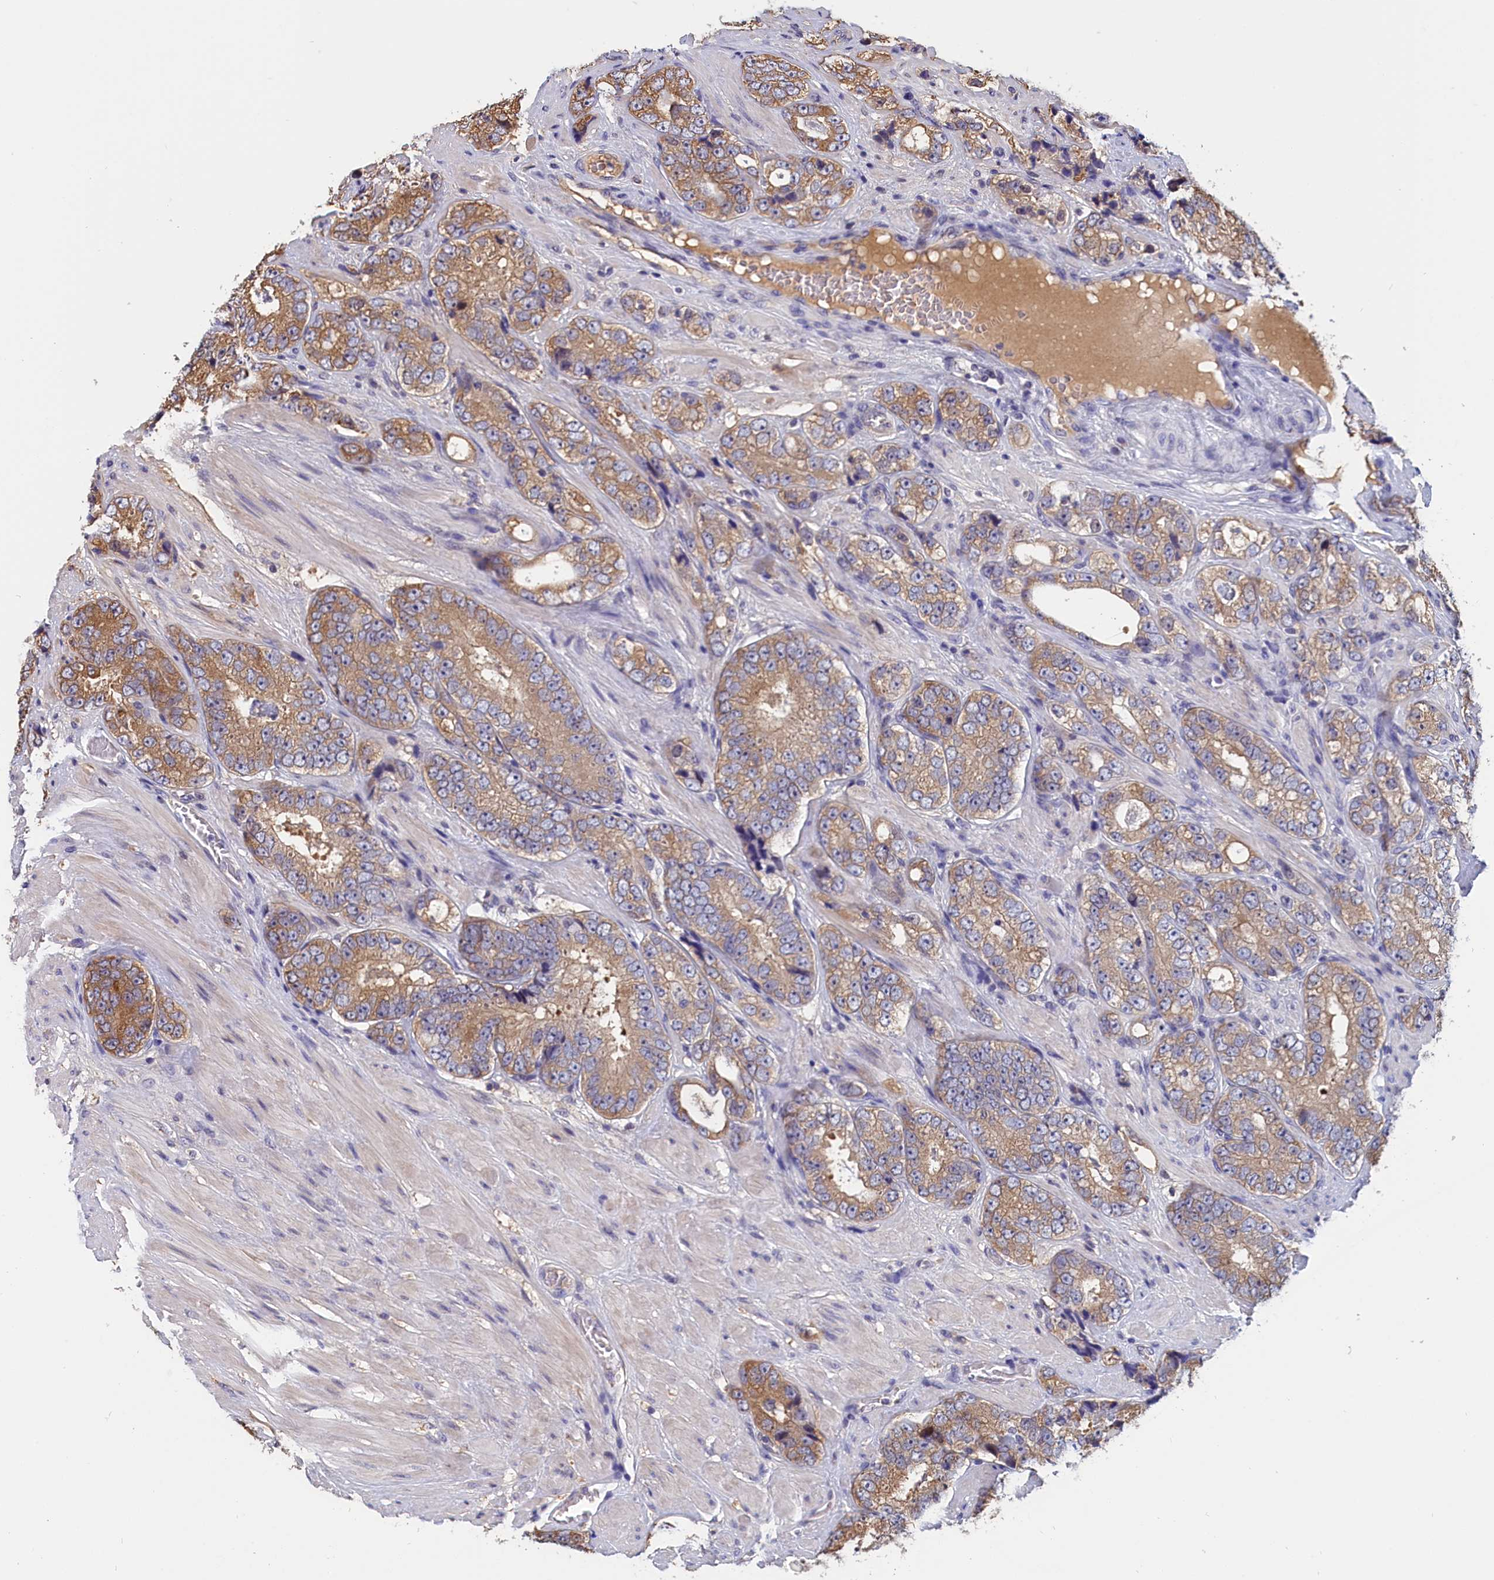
{"staining": {"intensity": "moderate", "quantity": ">75%", "location": "cytoplasmic/membranous"}, "tissue": "prostate cancer", "cell_type": "Tumor cells", "image_type": "cancer", "snomed": [{"axis": "morphology", "description": "Adenocarcinoma, High grade"}, {"axis": "topography", "description": "Prostate"}], "caption": "Immunohistochemical staining of human adenocarcinoma (high-grade) (prostate) reveals moderate cytoplasmic/membranous protein expression in approximately >75% of tumor cells.", "gene": "ABCC8", "patient": {"sex": "male", "age": 56}}